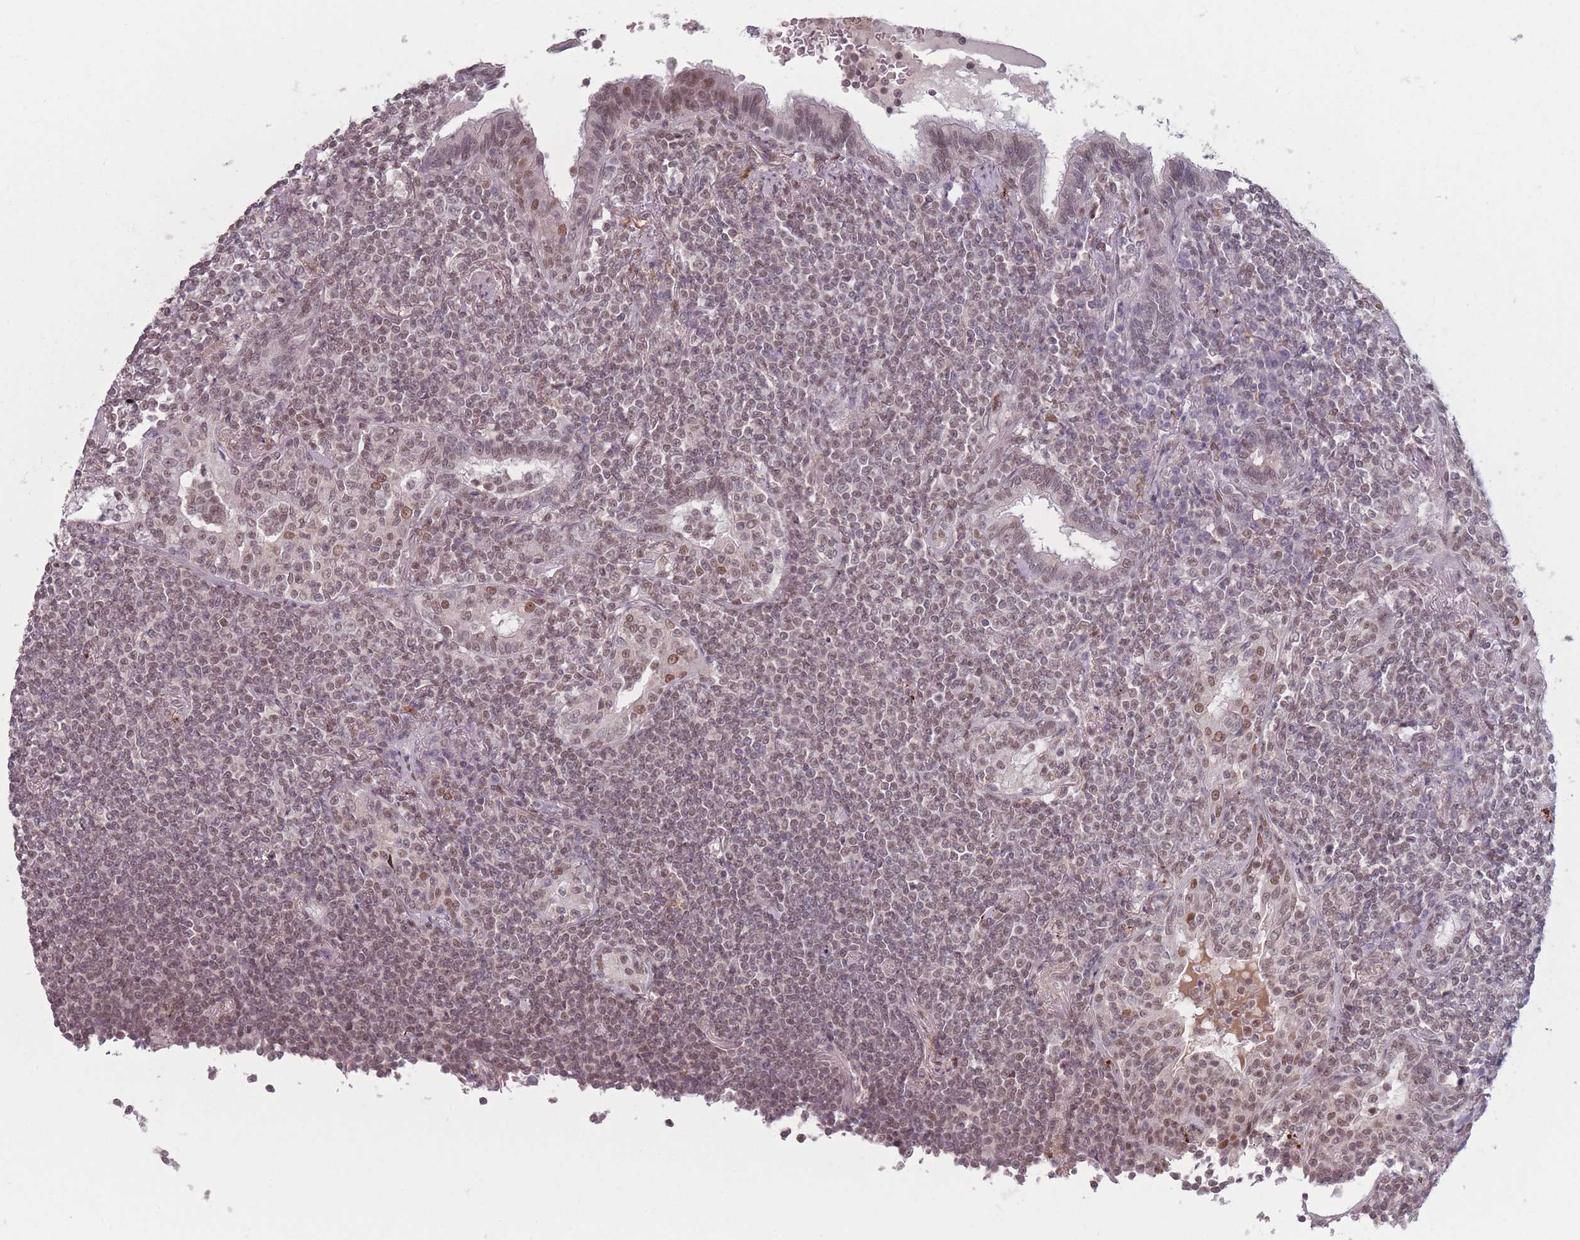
{"staining": {"intensity": "weak", "quantity": "25%-75%", "location": "nuclear"}, "tissue": "lymphoma", "cell_type": "Tumor cells", "image_type": "cancer", "snomed": [{"axis": "morphology", "description": "Malignant lymphoma, non-Hodgkin's type, Low grade"}, {"axis": "topography", "description": "Lung"}], "caption": "IHC photomicrograph of lymphoma stained for a protein (brown), which displays low levels of weak nuclear positivity in approximately 25%-75% of tumor cells.", "gene": "OR10C1", "patient": {"sex": "female", "age": 71}}